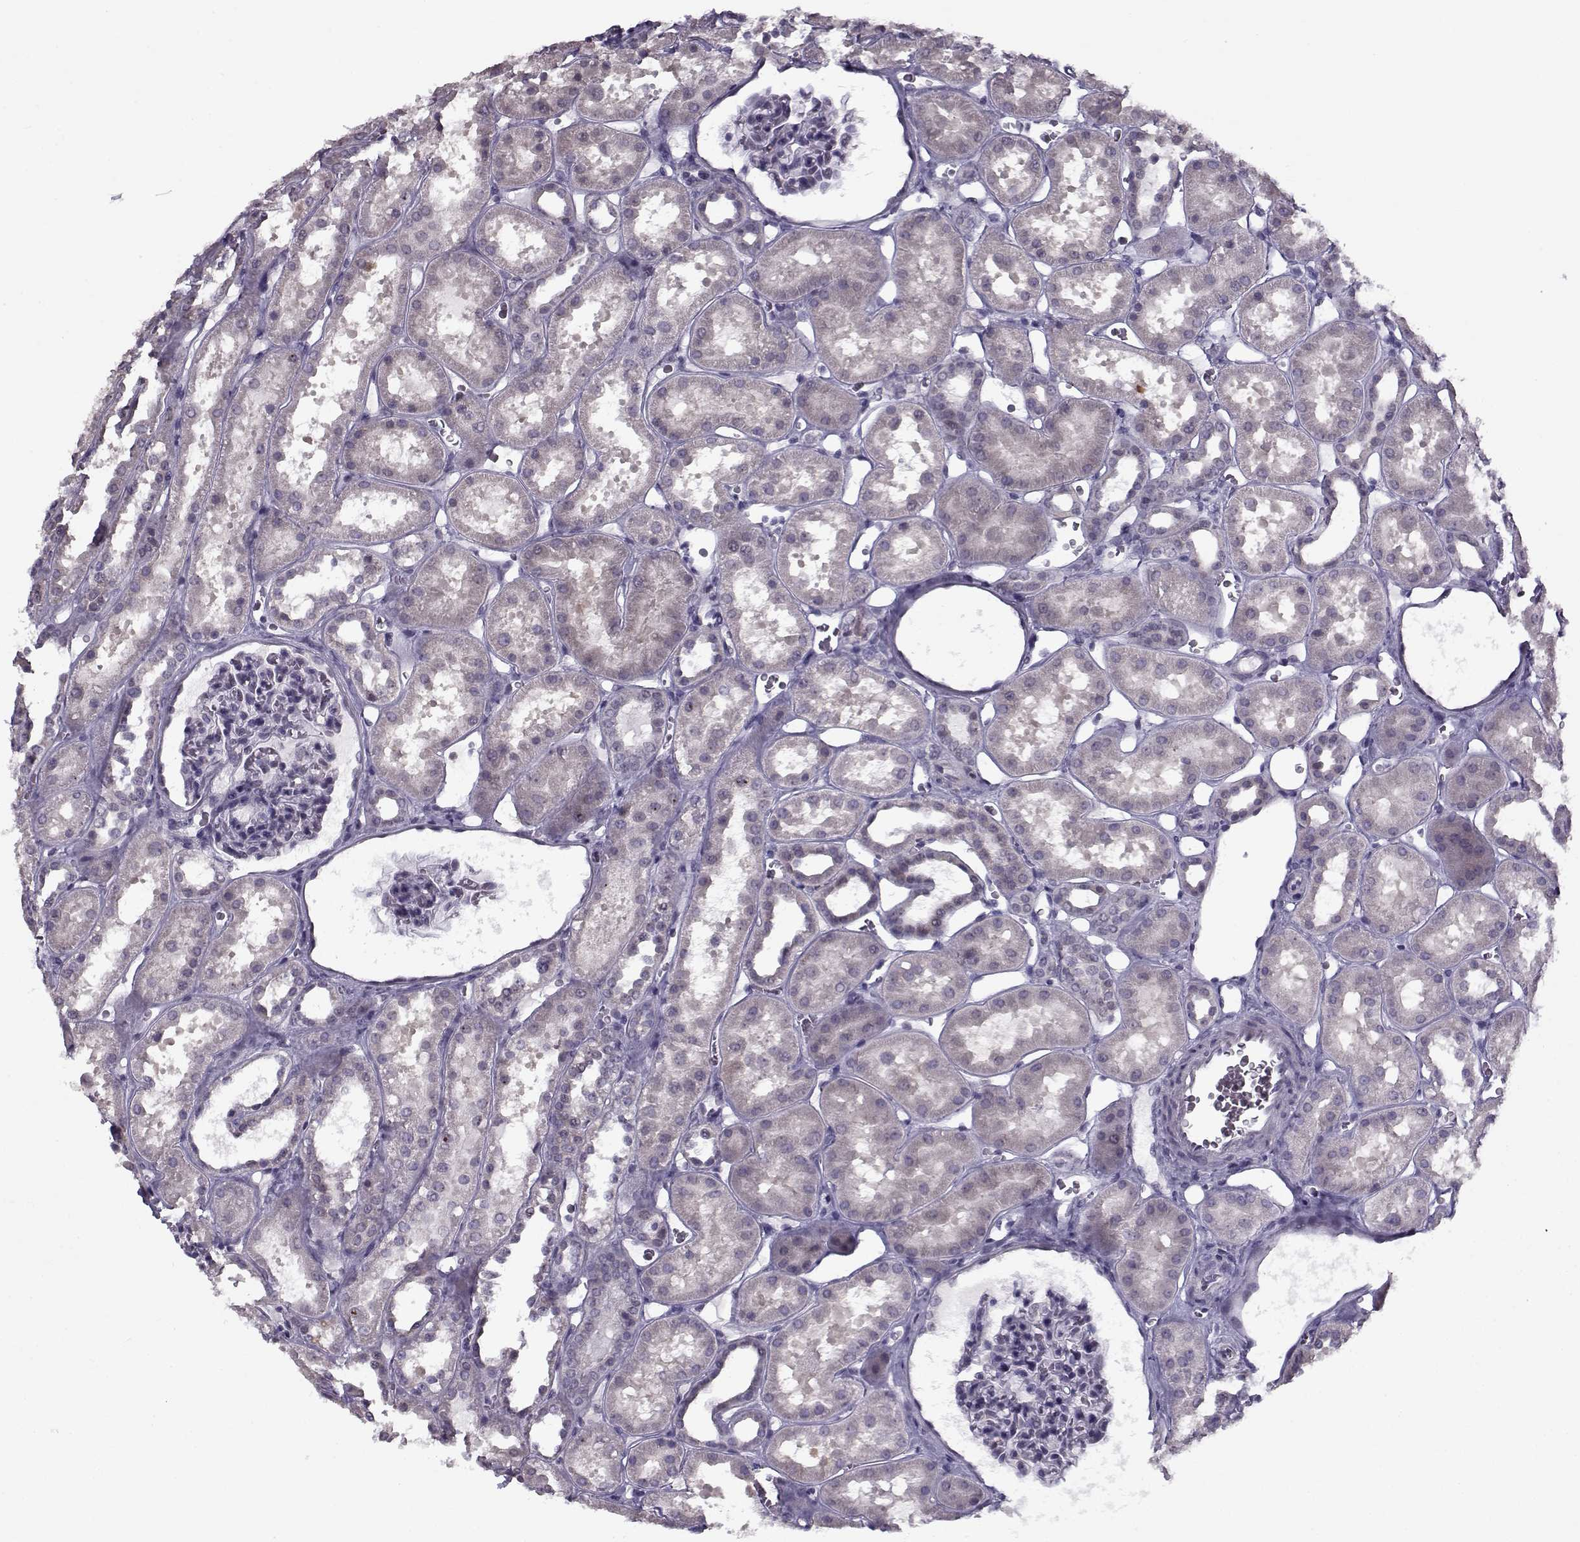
{"staining": {"intensity": "negative", "quantity": "none", "location": "none"}, "tissue": "kidney", "cell_type": "Cells in glomeruli", "image_type": "normal", "snomed": [{"axis": "morphology", "description": "Normal tissue, NOS"}, {"axis": "topography", "description": "Kidney"}], "caption": "IHC image of unremarkable kidney stained for a protein (brown), which demonstrates no staining in cells in glomeruli. (Immunohistochemistry (ihc), brightfield microscopy, high magnification).", "gene": "SEC16B", "patient": {"sex": "female", "age": 41}}